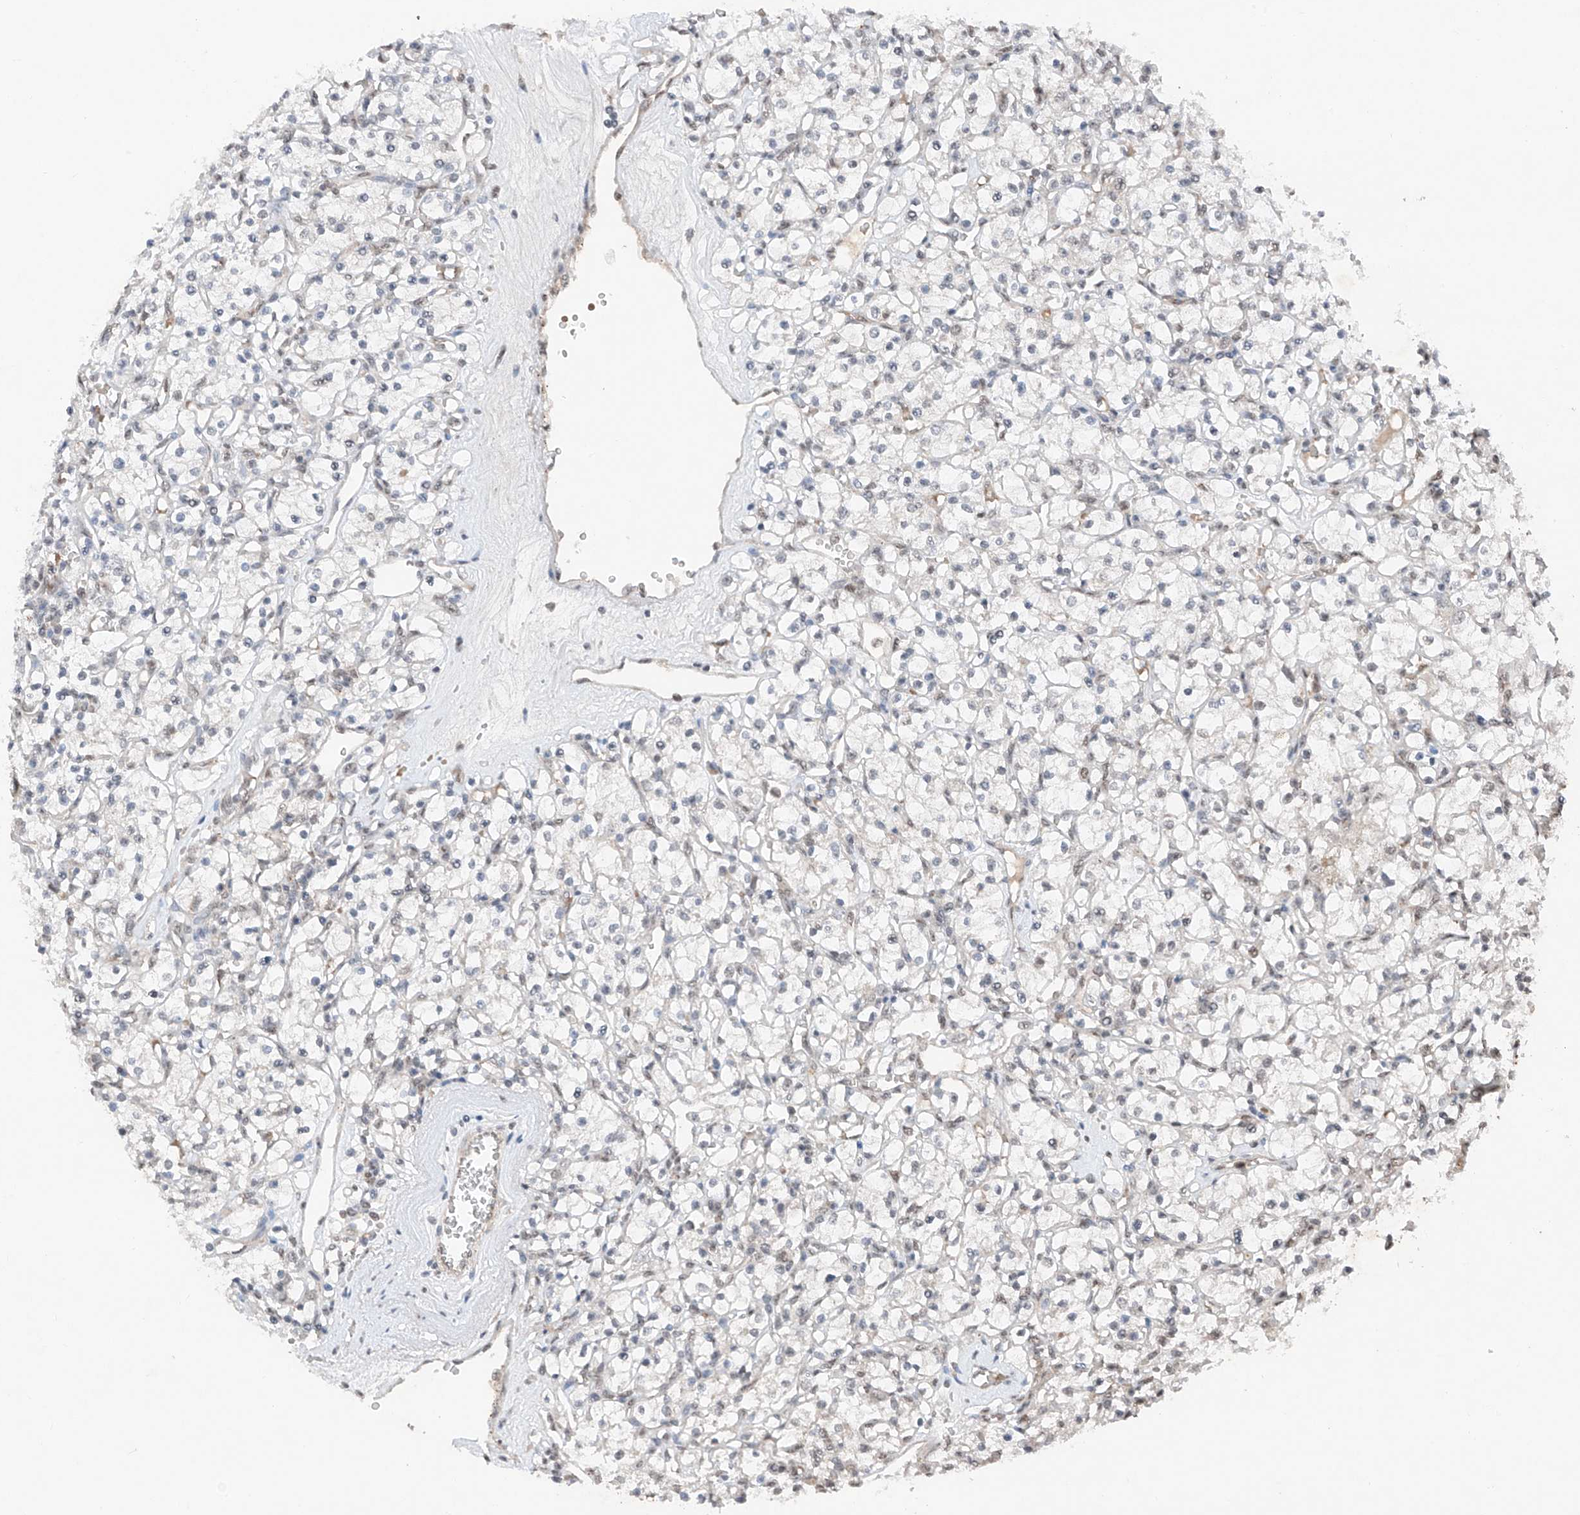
{"staining": {"intensity": "negative", "quantity": "none", "location": "none"}, "tissue": "renal cancer", "cell_type": "Tumor cells", "image_type": "cancer", "snomed": [{"axis": "morphology", "description": "Adenocarcinoma, NOS"}, {"axis": "topography", "description": "Kidney"}], "caption": "This micrograph is of renal adenocarcinoma stained with IHC to label a protein in brown with the nuclei are counter-stained blue. There is no positivity in tumor cells. (DAB (3,3'-diaminobenzidine) immunohistochemistry visualized using brightfield microscopy, high magnification).", "gene": "TBX4", "patient": {"sex": "female", "age": 59}}